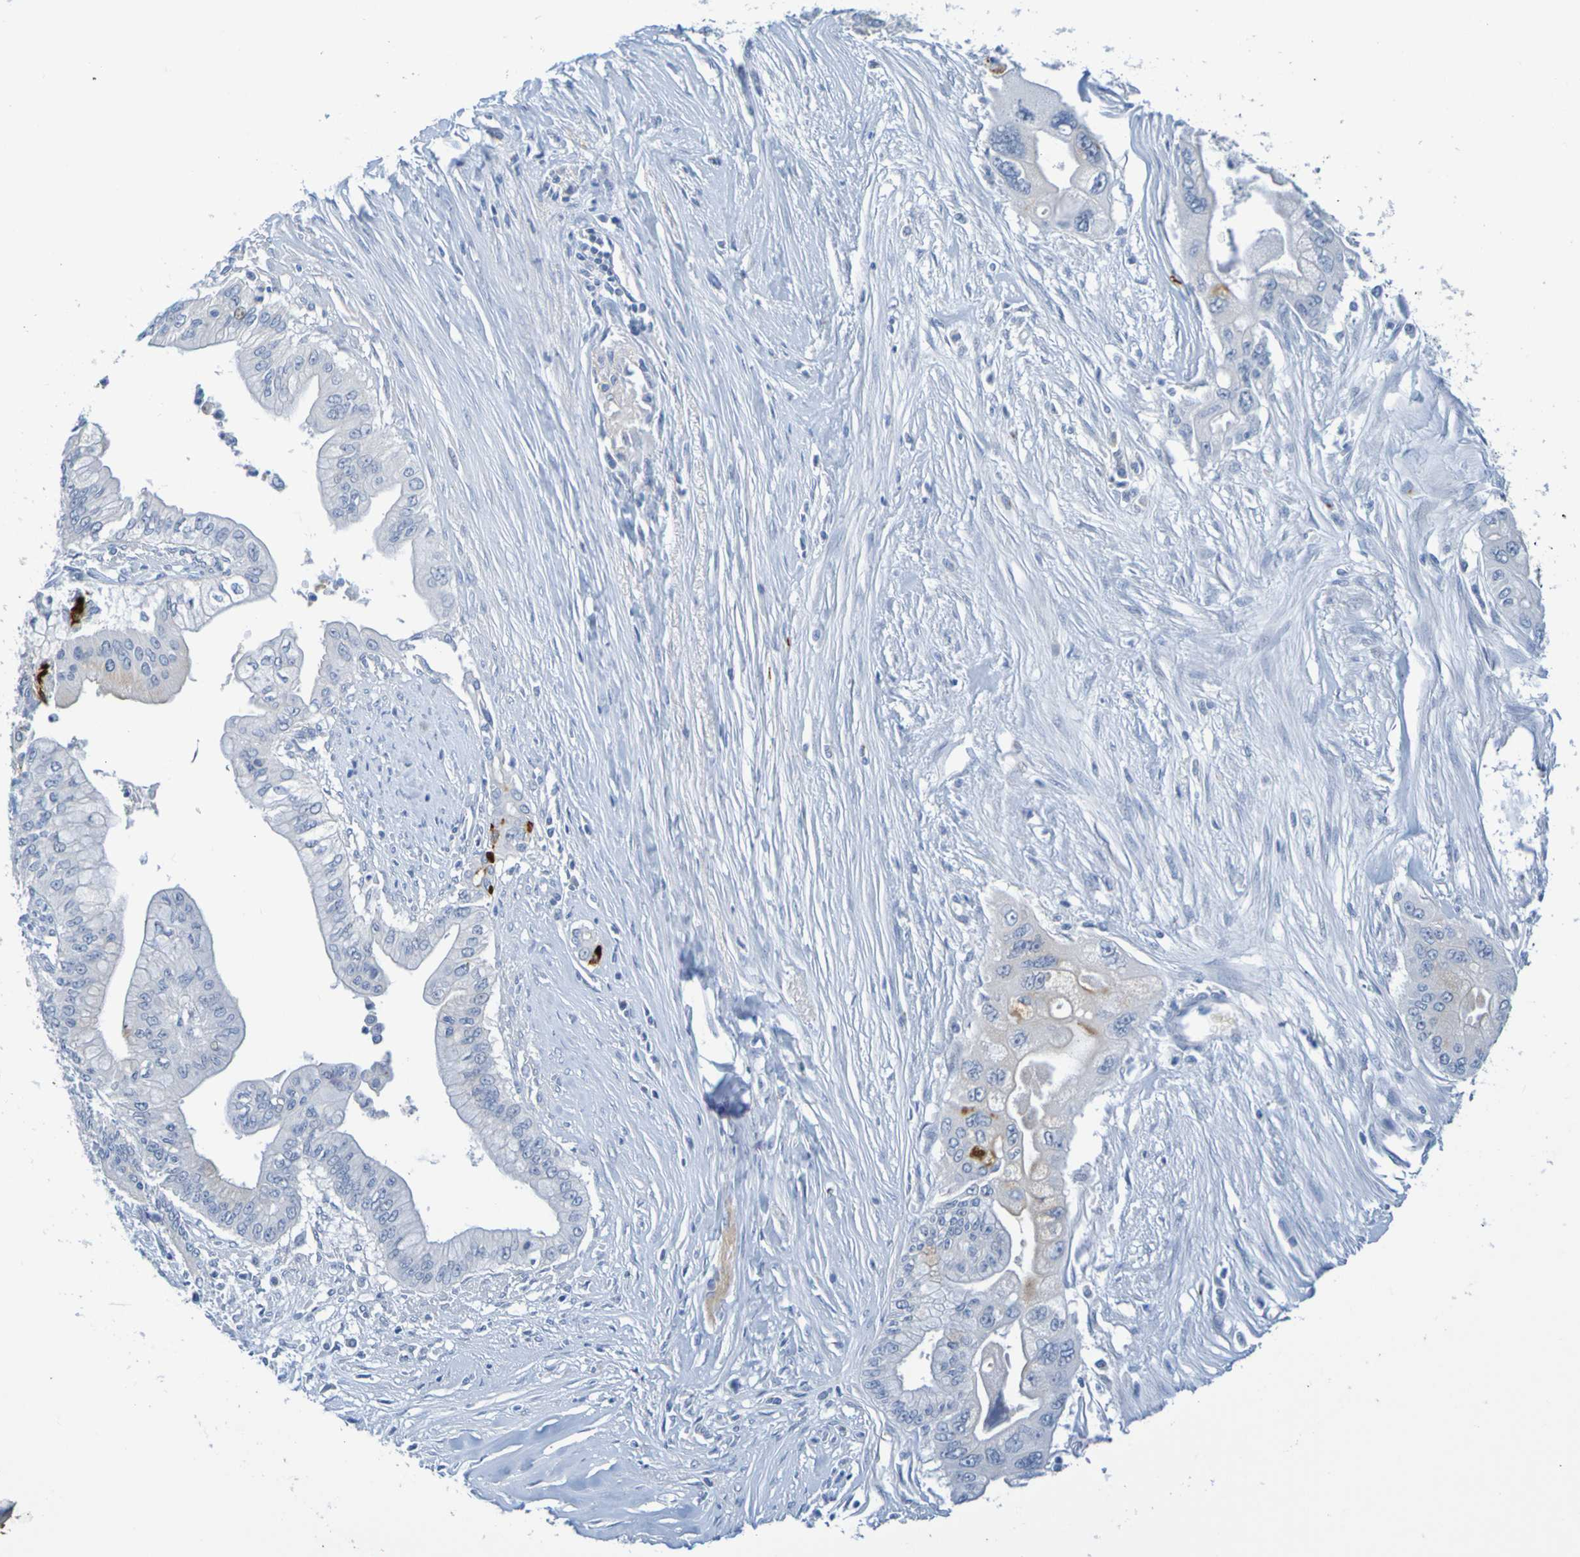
{"staining": {"intensity": "negative", "quantity": "none", "location": "none"}, "tissue": "pancreatic cancer", "cell_type": "Tumor cells", "image_type": "cancer", "snomed": [{"axis": "morphology", "description": "Adenocarcinoma, NOS"}, {"axis": "topography", "description": "Pancreas"}], "caption": "There is no significant positivity in tumor cells of pancreatic cancer. Brightfield microscopy of immunohistochemistry (IHC) stained with DAB (3,3'-diaminobenzidine) (brown) and hematoxylin (blue), captured at high magnification.", "gene": "IL10", "patient": {"sex": "male", "age": 59}}